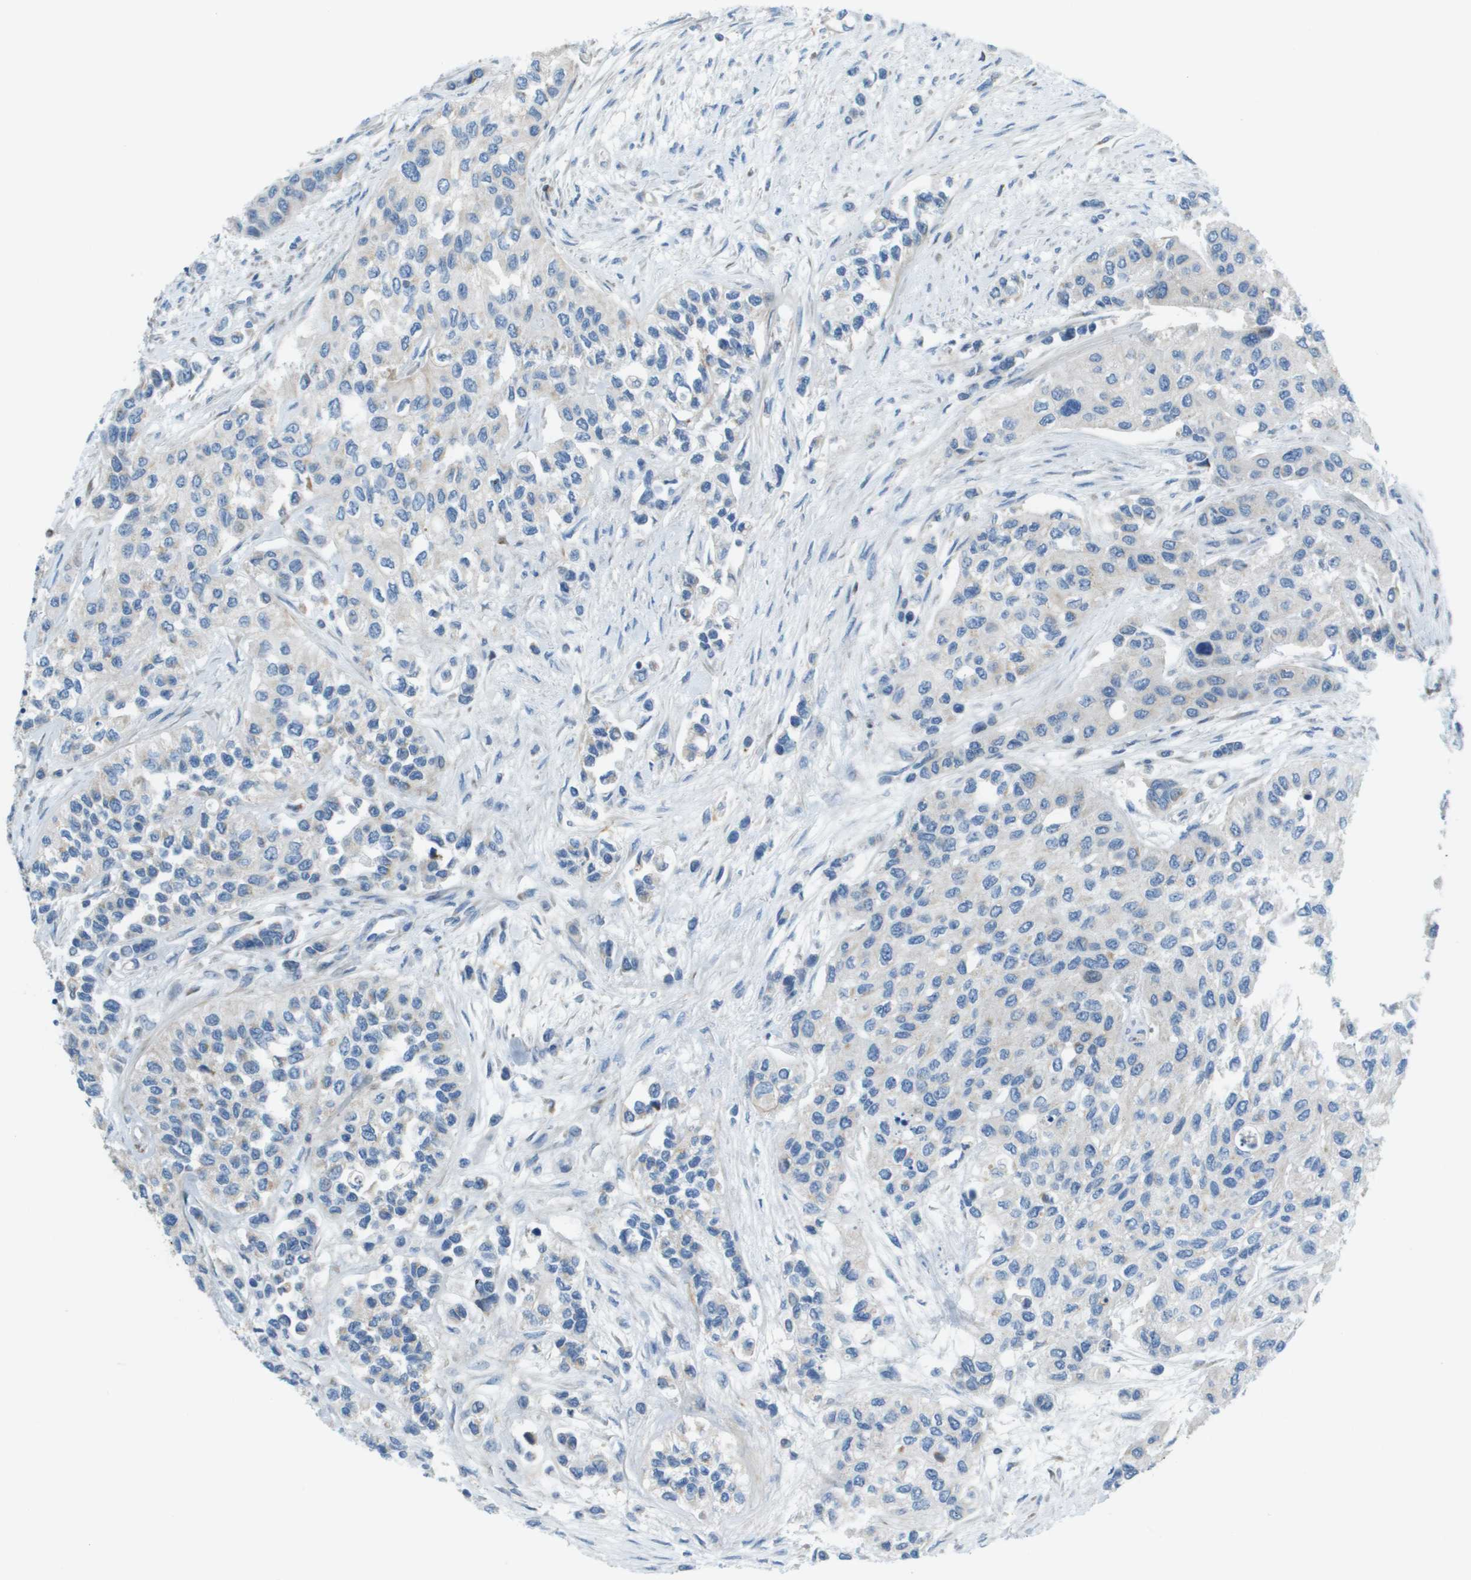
{"staining": {"intensity": "negative", "quantity": "none", "location": "none"}, "tissue": "urothelial cancer", "cell_type": "Tumor cells", "image_type": "cancer", "snomed": [{"axis": "morphology", "description": "Urothelial carcinoma, High grade"}, {"axis": "topography", "description": "Urinary bladder"}], "caption": "The IHC micrograph has no significant expression in tumor cells of urothelial cancer tissue. (Stains: DAB (3,3'-diaminobenzidine) IHC with hematoxylin counter stain, Microscopy: brightfield microscopy at high magnification).", "gene": "GALNT6", "patient": {"sex": "female", "age": 56}}